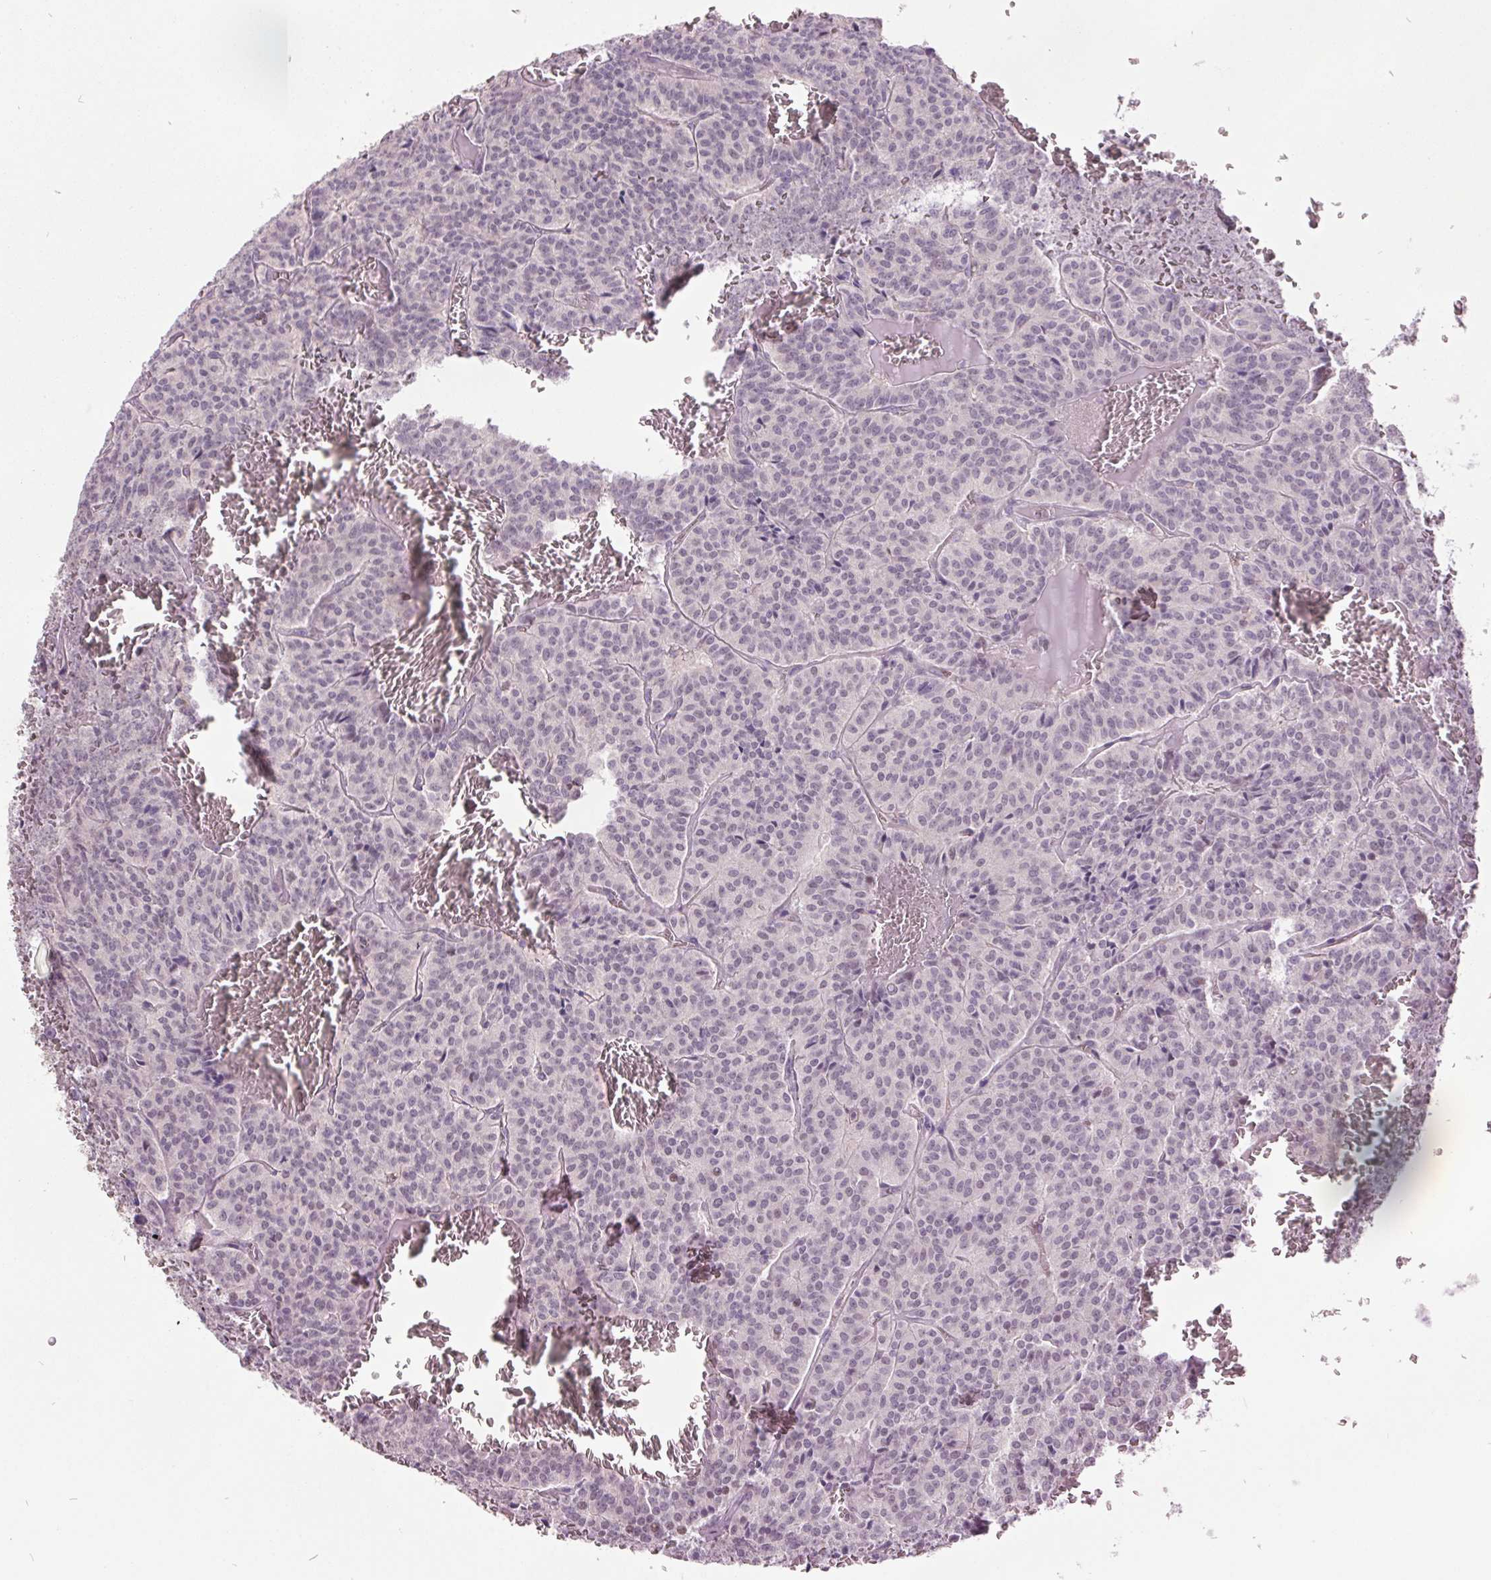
{"staining": {"intensity": "negative", "quantity": "none", "location": "none"}, "tissue": "carcinoid", "cell_type": "Tumor cells", "image_type": "cancer", "snomed": [{"axis": "morphology", "description": "Carcinoid, malignant, NOS"}, {"axis": "topography", "description": "Lung"}], "caption": "An IHC histopathology image of malignant carcinoid is shown. There is no staining in tumor cells of malignant carcinoid. Nuclei are stained in blue.", "gene": "C2orf16", "patient": {"sex": "male", "age": 70}}